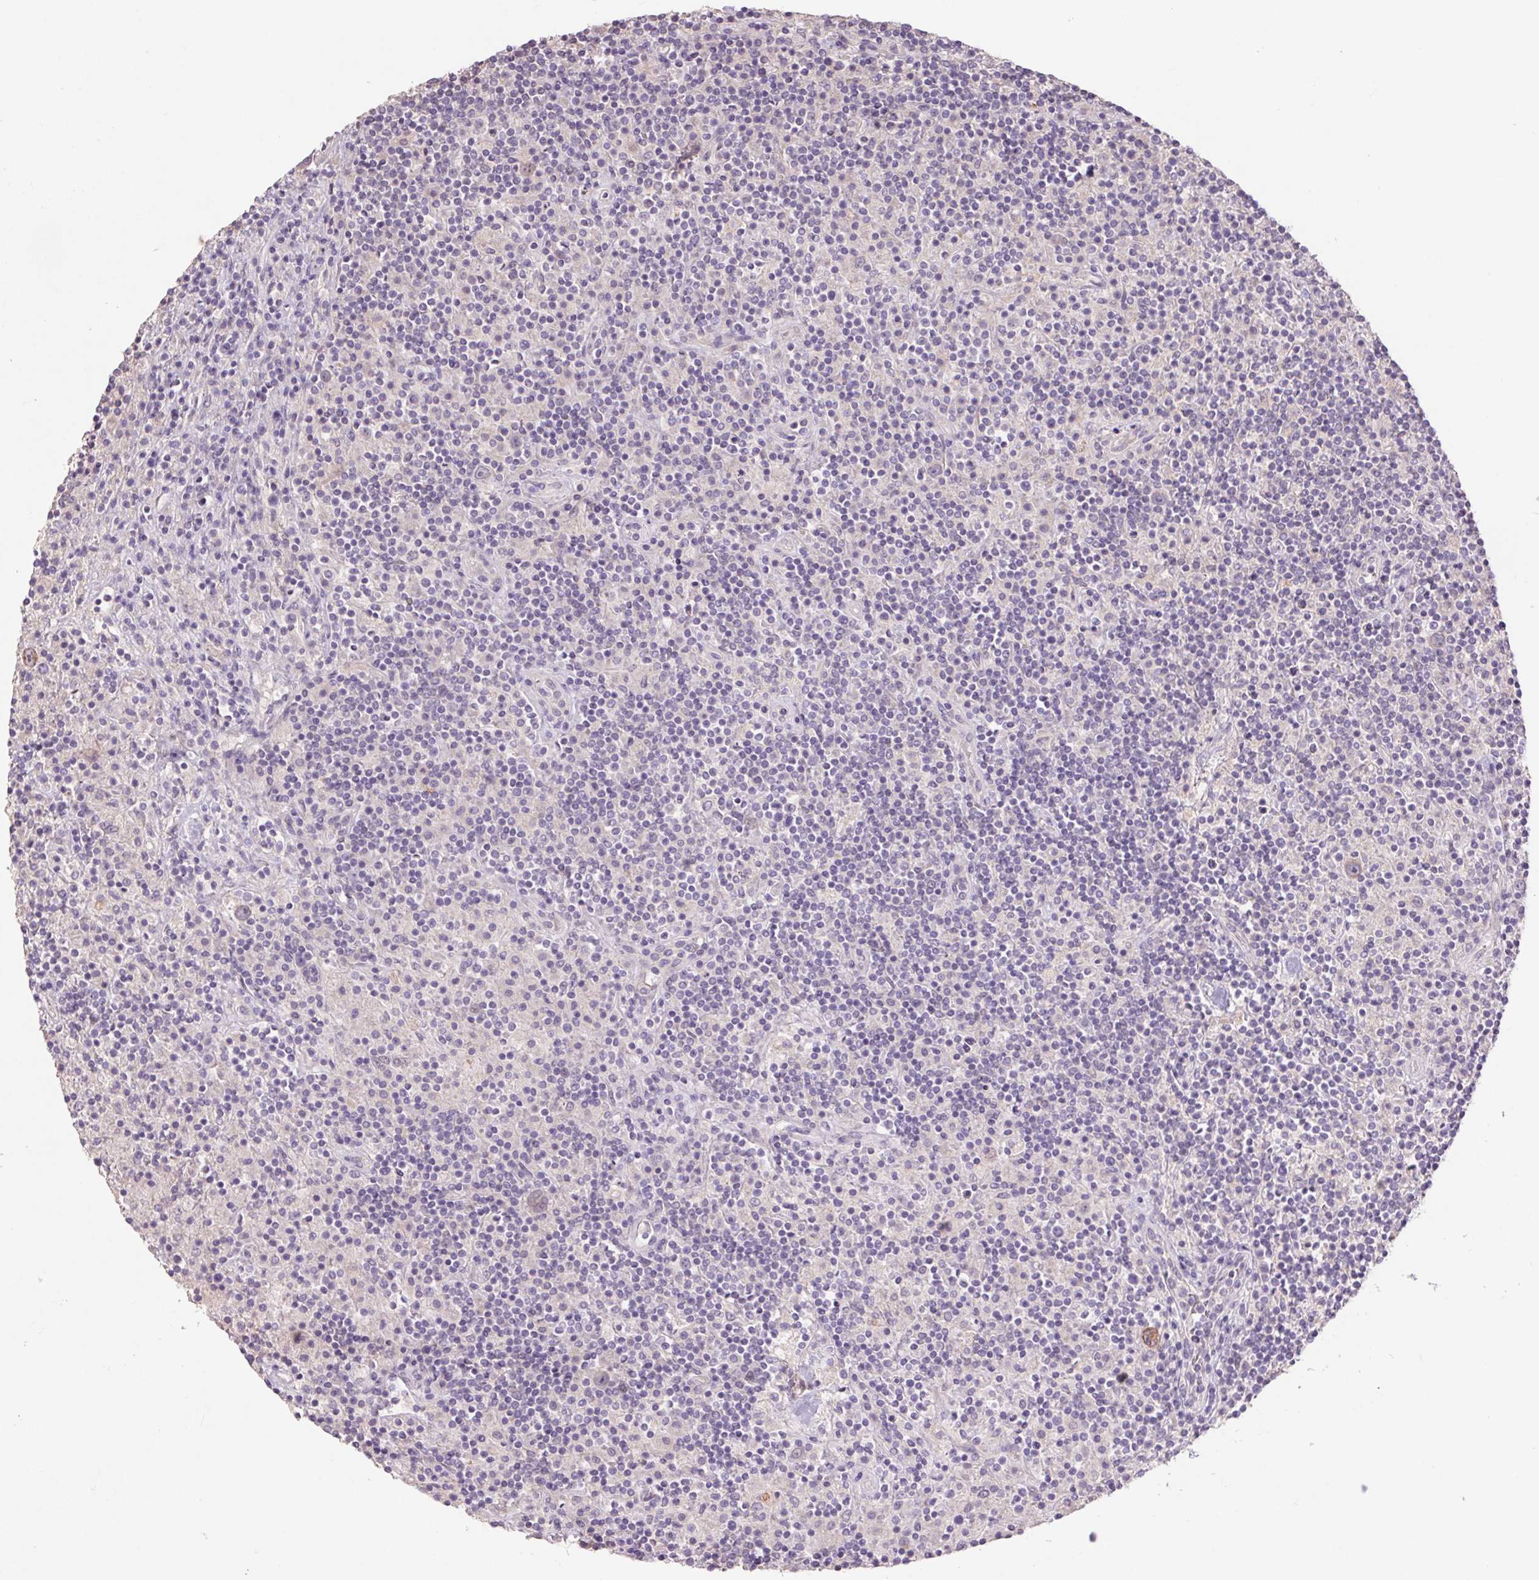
{"staining": {"intensity": "moderate", "quantity": "25%-75%", "location": "cytoplasmic/membranous"}, "tissue": "lymphoma", "cell_type": "Tumor cells", "image_type": "cancer", "snomed": [{"axis": "morphology", "description": "Hodgkin's disease, NOS"}, {"axis": "topography", "description": "Lymph node"}], "caption": "Lymphoma stained for a protein (brown) reveals moderate cytoplasmic/membranous positive positivity in approximately 25%-75% of tumor cells.", "gene": "GRM2", "patient": {"sex": "male", "age": 70}}